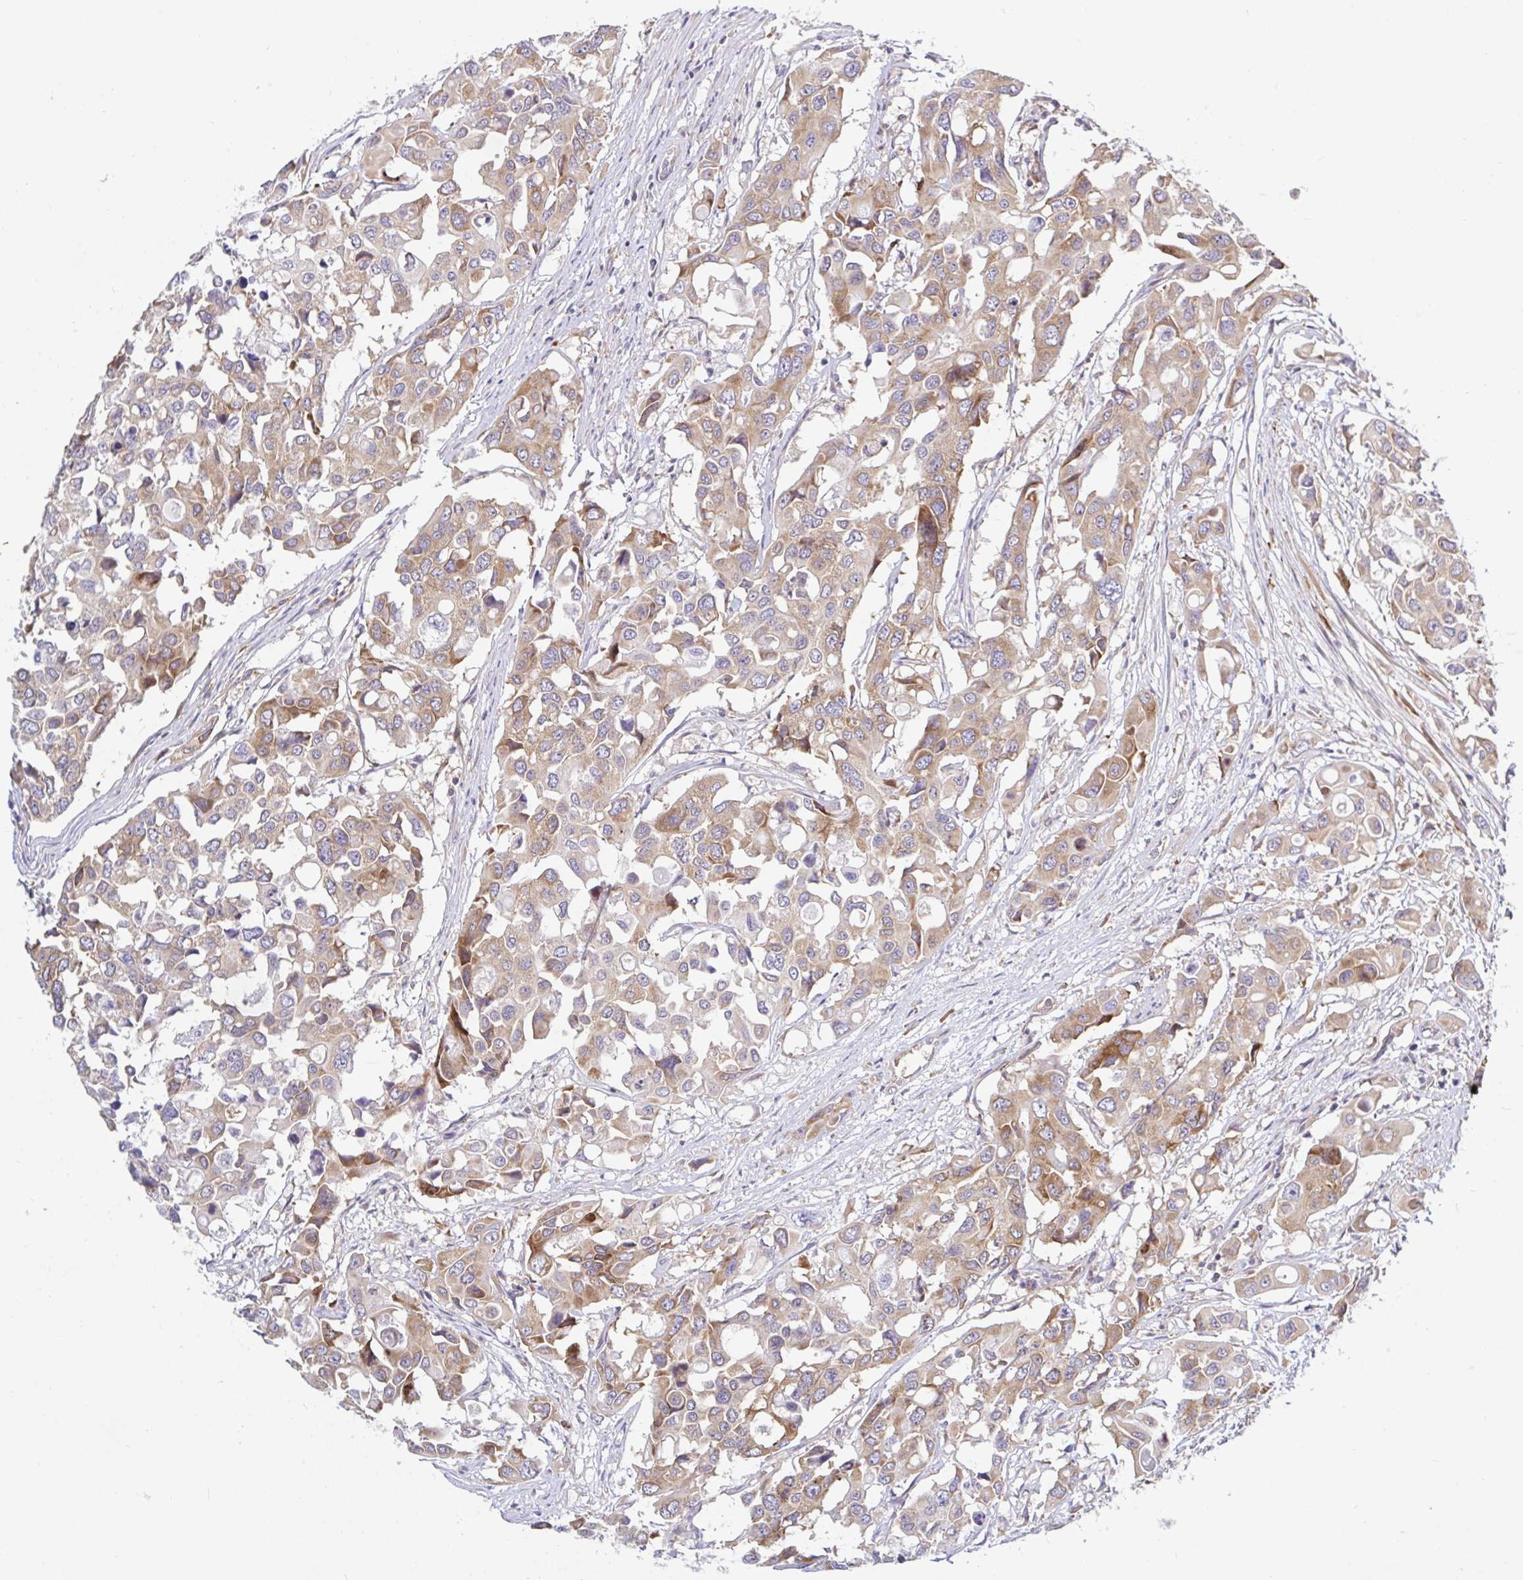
{"staining": {"intensity": "weak", "quantity": ">75%", "location": "cytoplasmic/membranous"}, "tissue": "colorectal cancer", "cell_type": "Tumor cells", "image_type": "cancer", "snomed": [{"axis": "morphology", "description": "Adenocarcinoma, NOS"}, {"axis": "topography", "description": "Colon"}], "caption": "A photomicrograph showing weak cytoplasmic/membranous staining in approximately >75% of tumor cells in colorectal cancer (adenocarcinoma), as visualized by brown immunohistochemical staining.", "gene": "LARP1", "patient": {"sex": "male", "age": 77}}